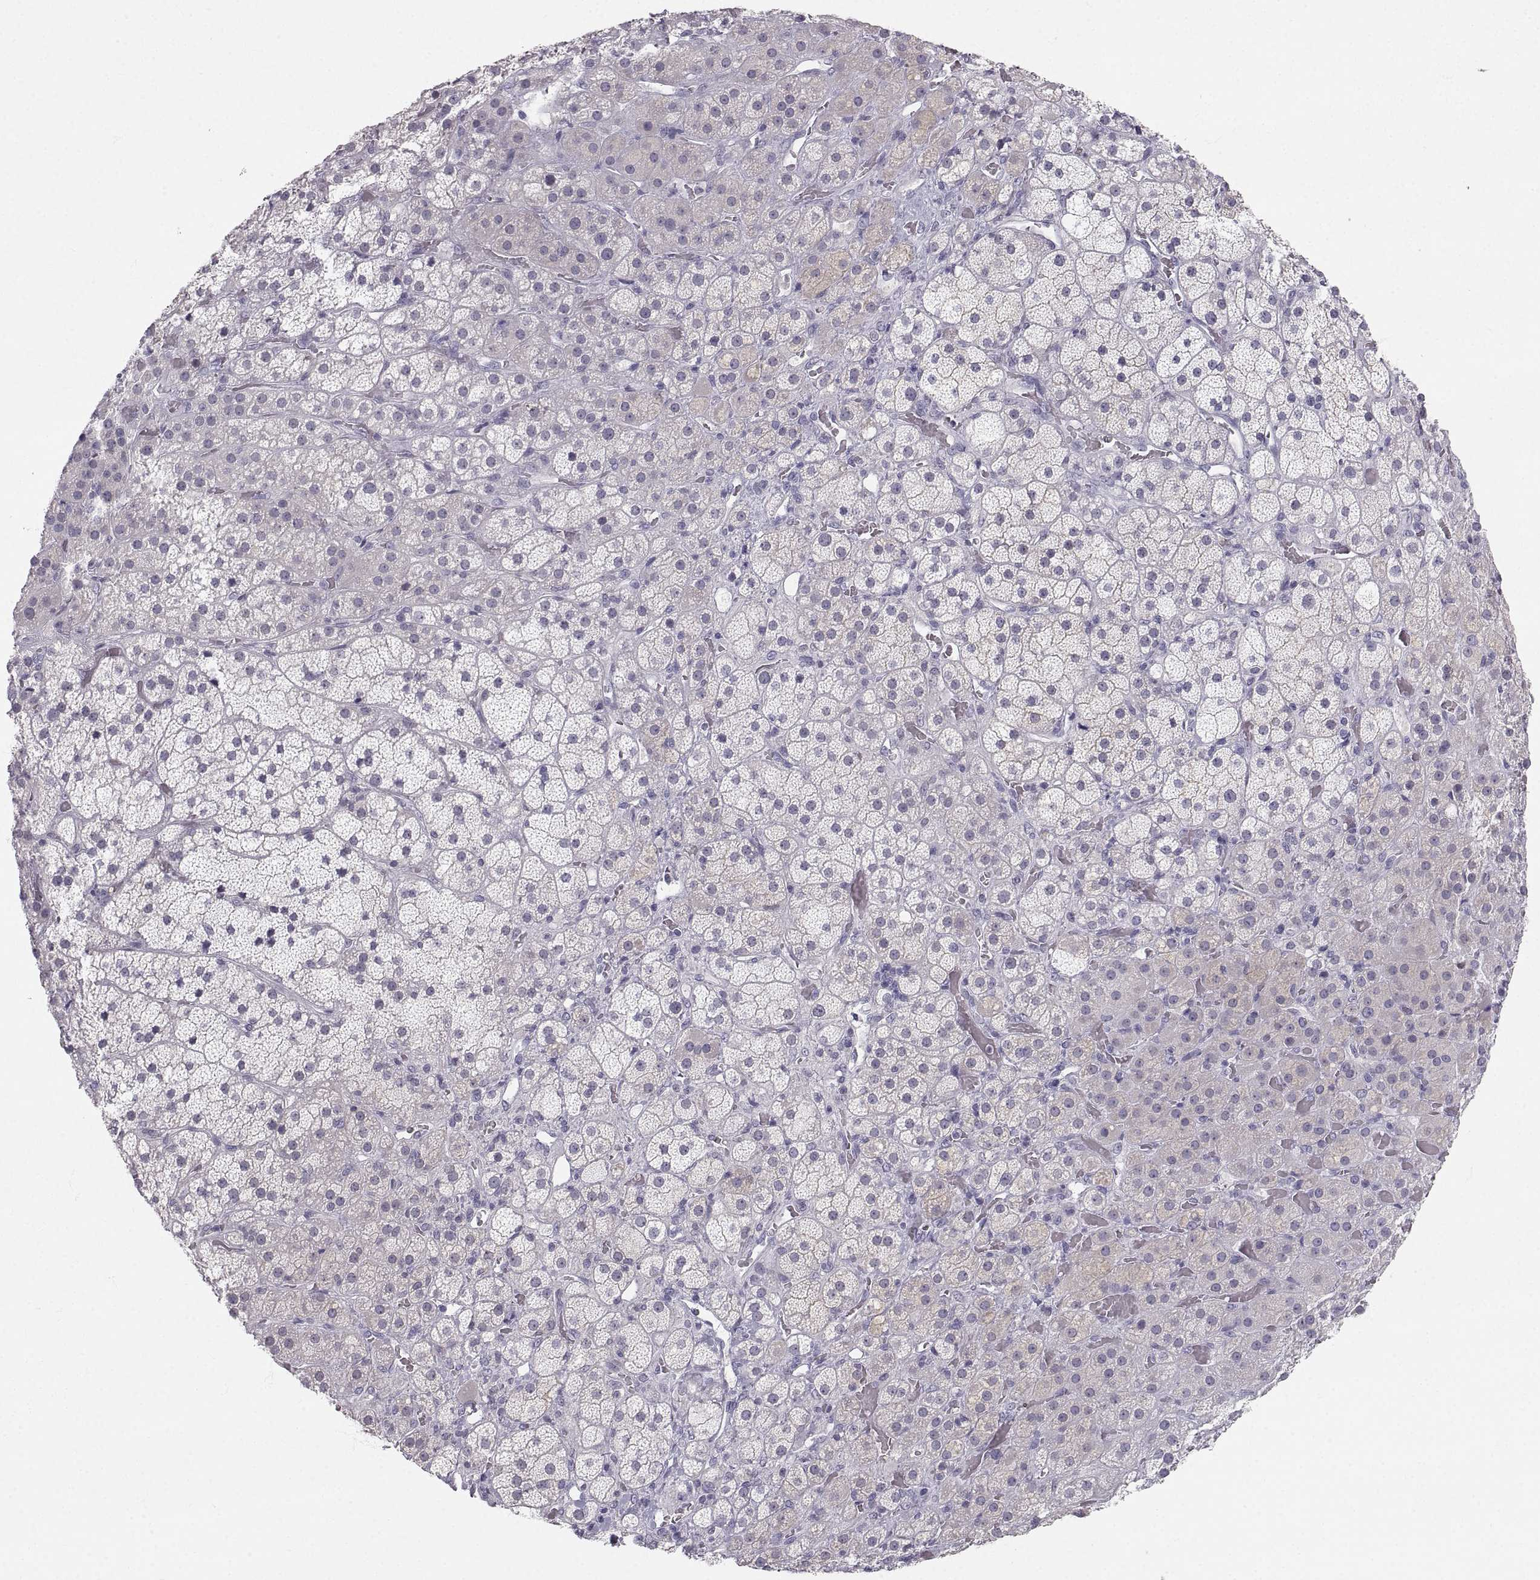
{"staining": {"intensity": "negative", "quantity": "none", "location": "none"}, "tissue": "adrenal gland", "cell_type": "Glandular cells", "image_type": "normal", "snomed": [{"axis": "morphology", "description": "Normal tissue, NOS"}, {"axis": "topography", "description": "Adrenal gland"}], "caption": "This is a image of immunohistochemistry (IHC) staining of unremarkable adrenal gland, which shows no positivity in glandular cells. (DAB (3,3'-diaminobenzidine) immunohistochemistry with hematoxylin counter stain).", "gene": "ZNF185", "patient": {"sex": "male", "age": 57}}